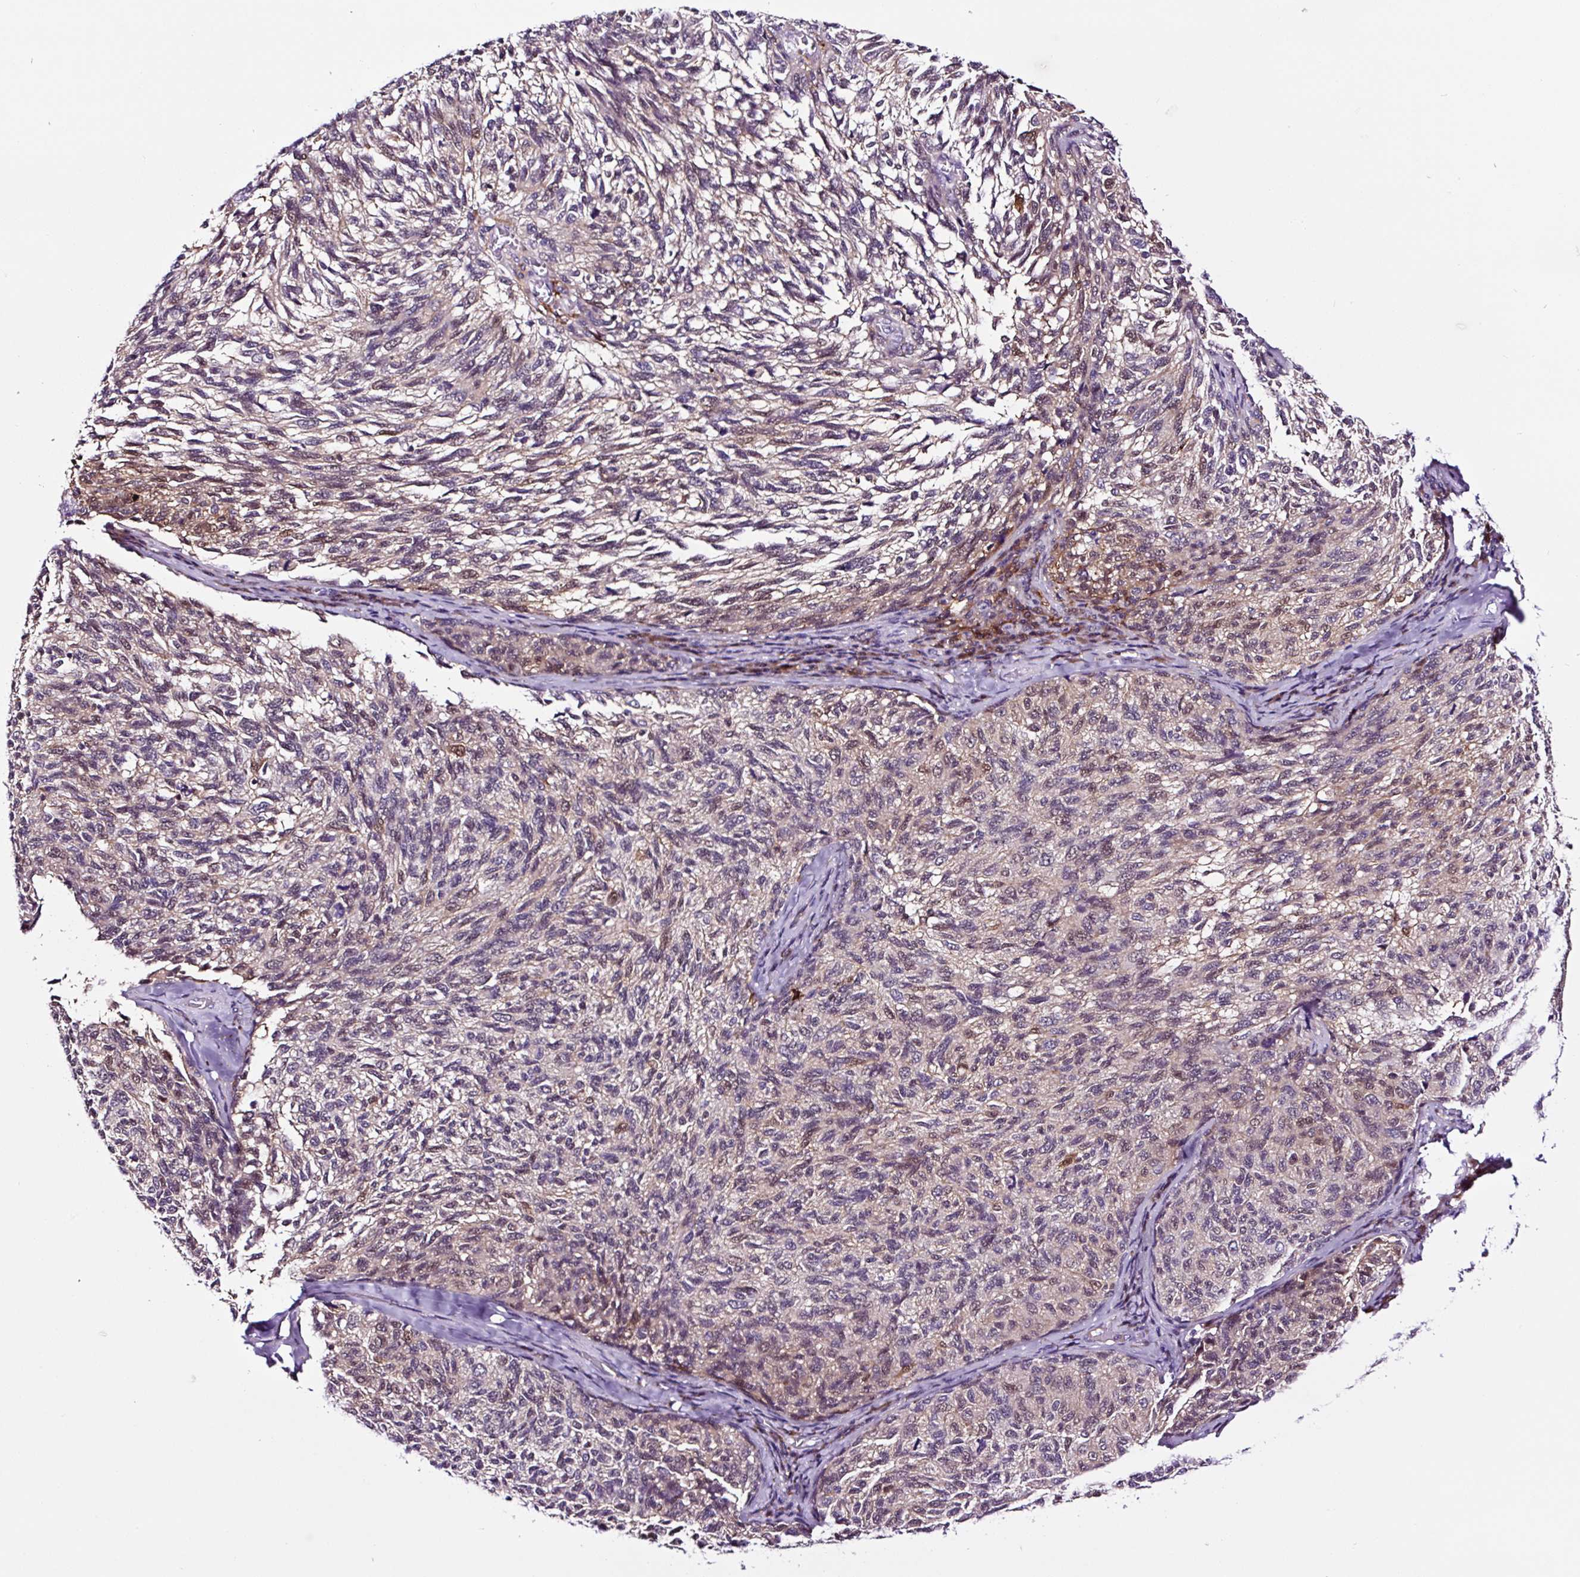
{"staining": {"intensity": "weak", "quantity": "<25%", "location": "nuclear"}, "tissue": "melanoma", "cell_type": "Tumor cells", "image_type": "cancer", "snomed": [{"axis": "morphology", "description": "Malignant melanoma, NOS"}, {"axis": "topography", "description": "Skin"}], "caption": "The micrograph exhibits no significant staining in tumor cells of malignant melanoma. The staining was performed using DAB to visualize the protein expression in brown, while the nuclei were stained in blue with hematoxylin (Magnification: 20x).", "gene": "TAFA3", "patient": {"sex": "female", "age": 73}}